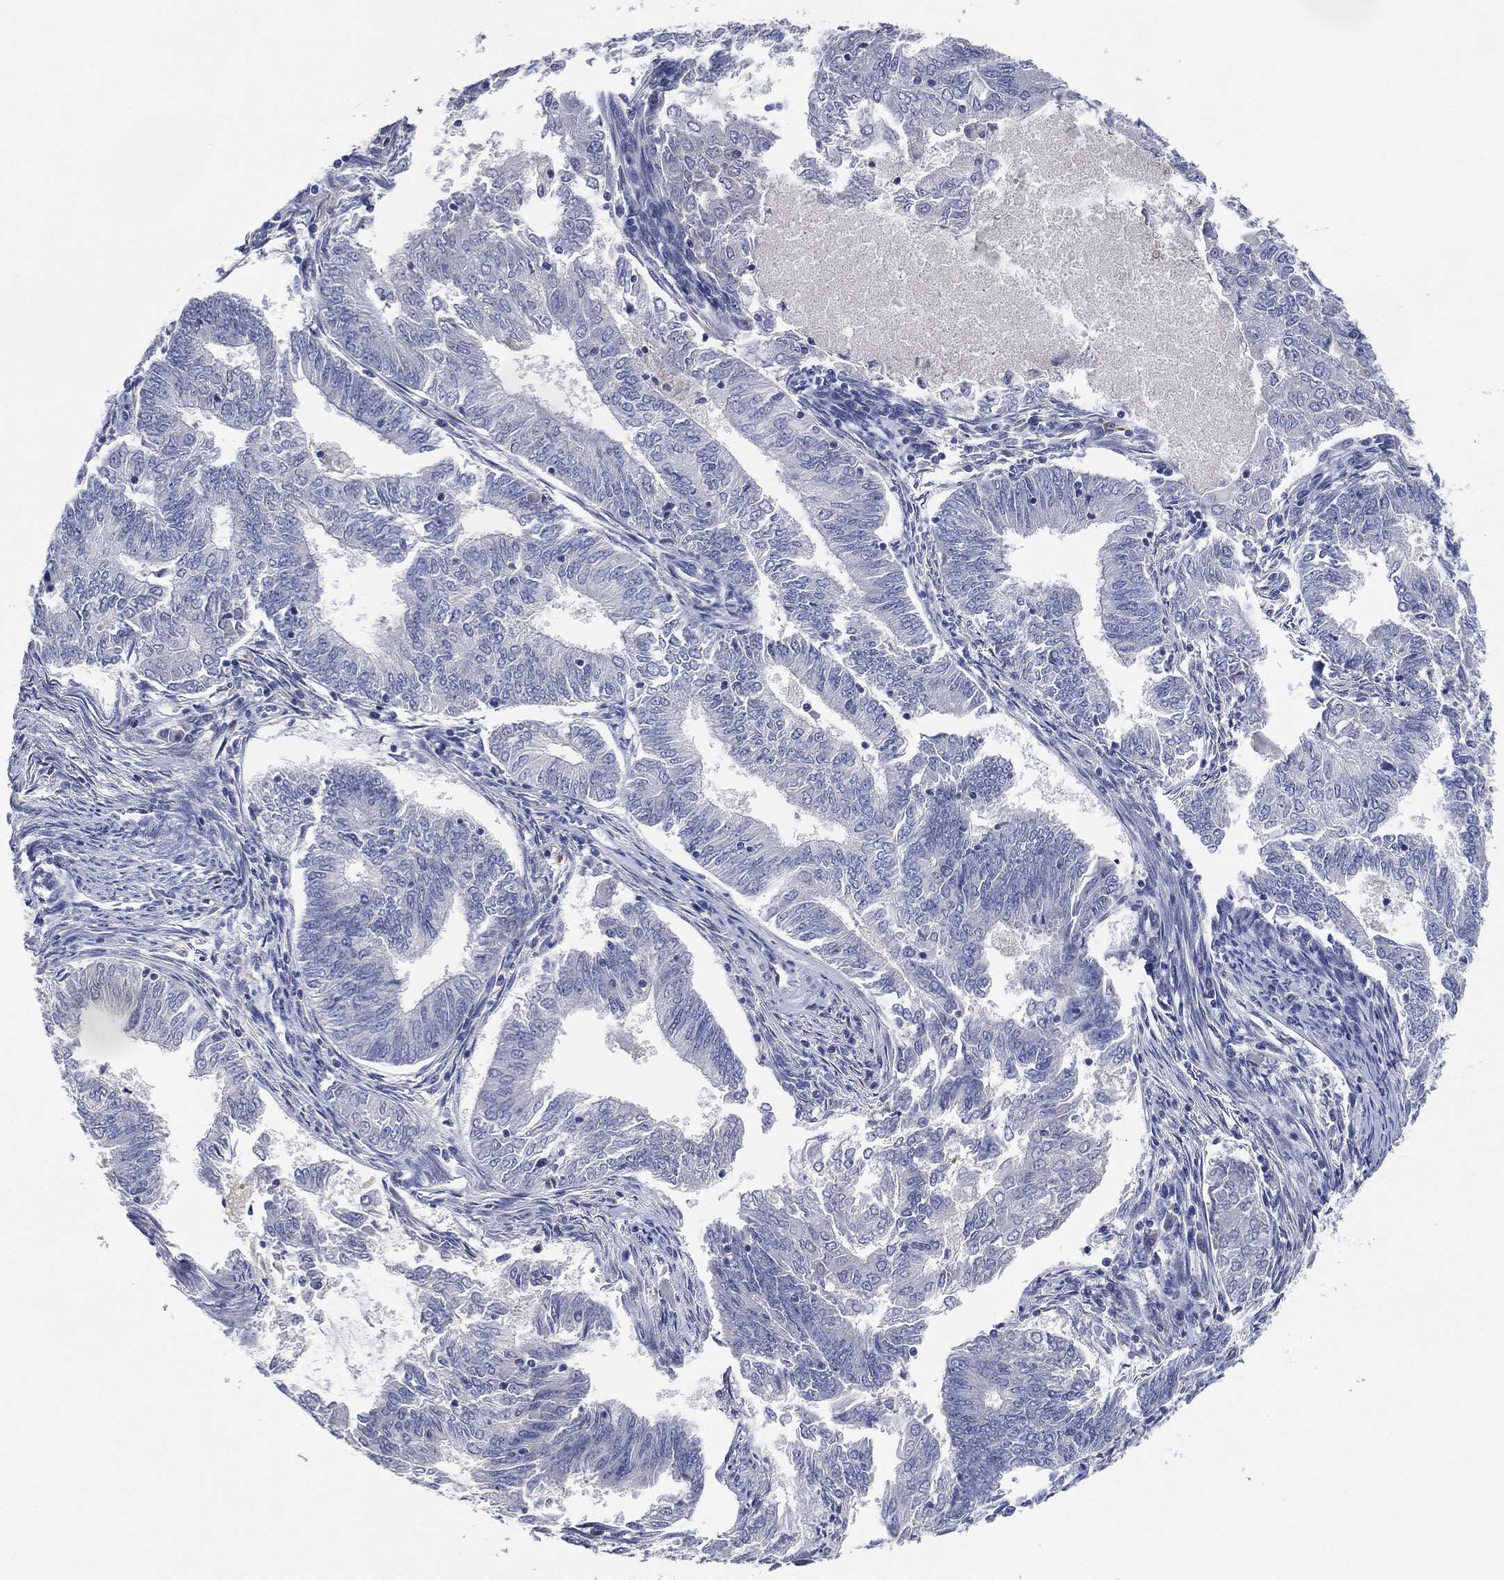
{"staining": {"intensity": "negative", "quantity": "none", "location": "none"}, "tissue": "endometrial cancer", "cell_type": "Tumor cells", "image_type": "cancer", "snomed": [{"axis": "morphology", "description": "Adenocarcinoma, NOS"}, {"axis": "topography", "description": "Endometrium"}], "caption": "This is an IHC micrograph of human endometrial cancer. There is no staining in tumor cells.", "gene": "NTRK1", "patient": {"sex": "female", "age": 62}}